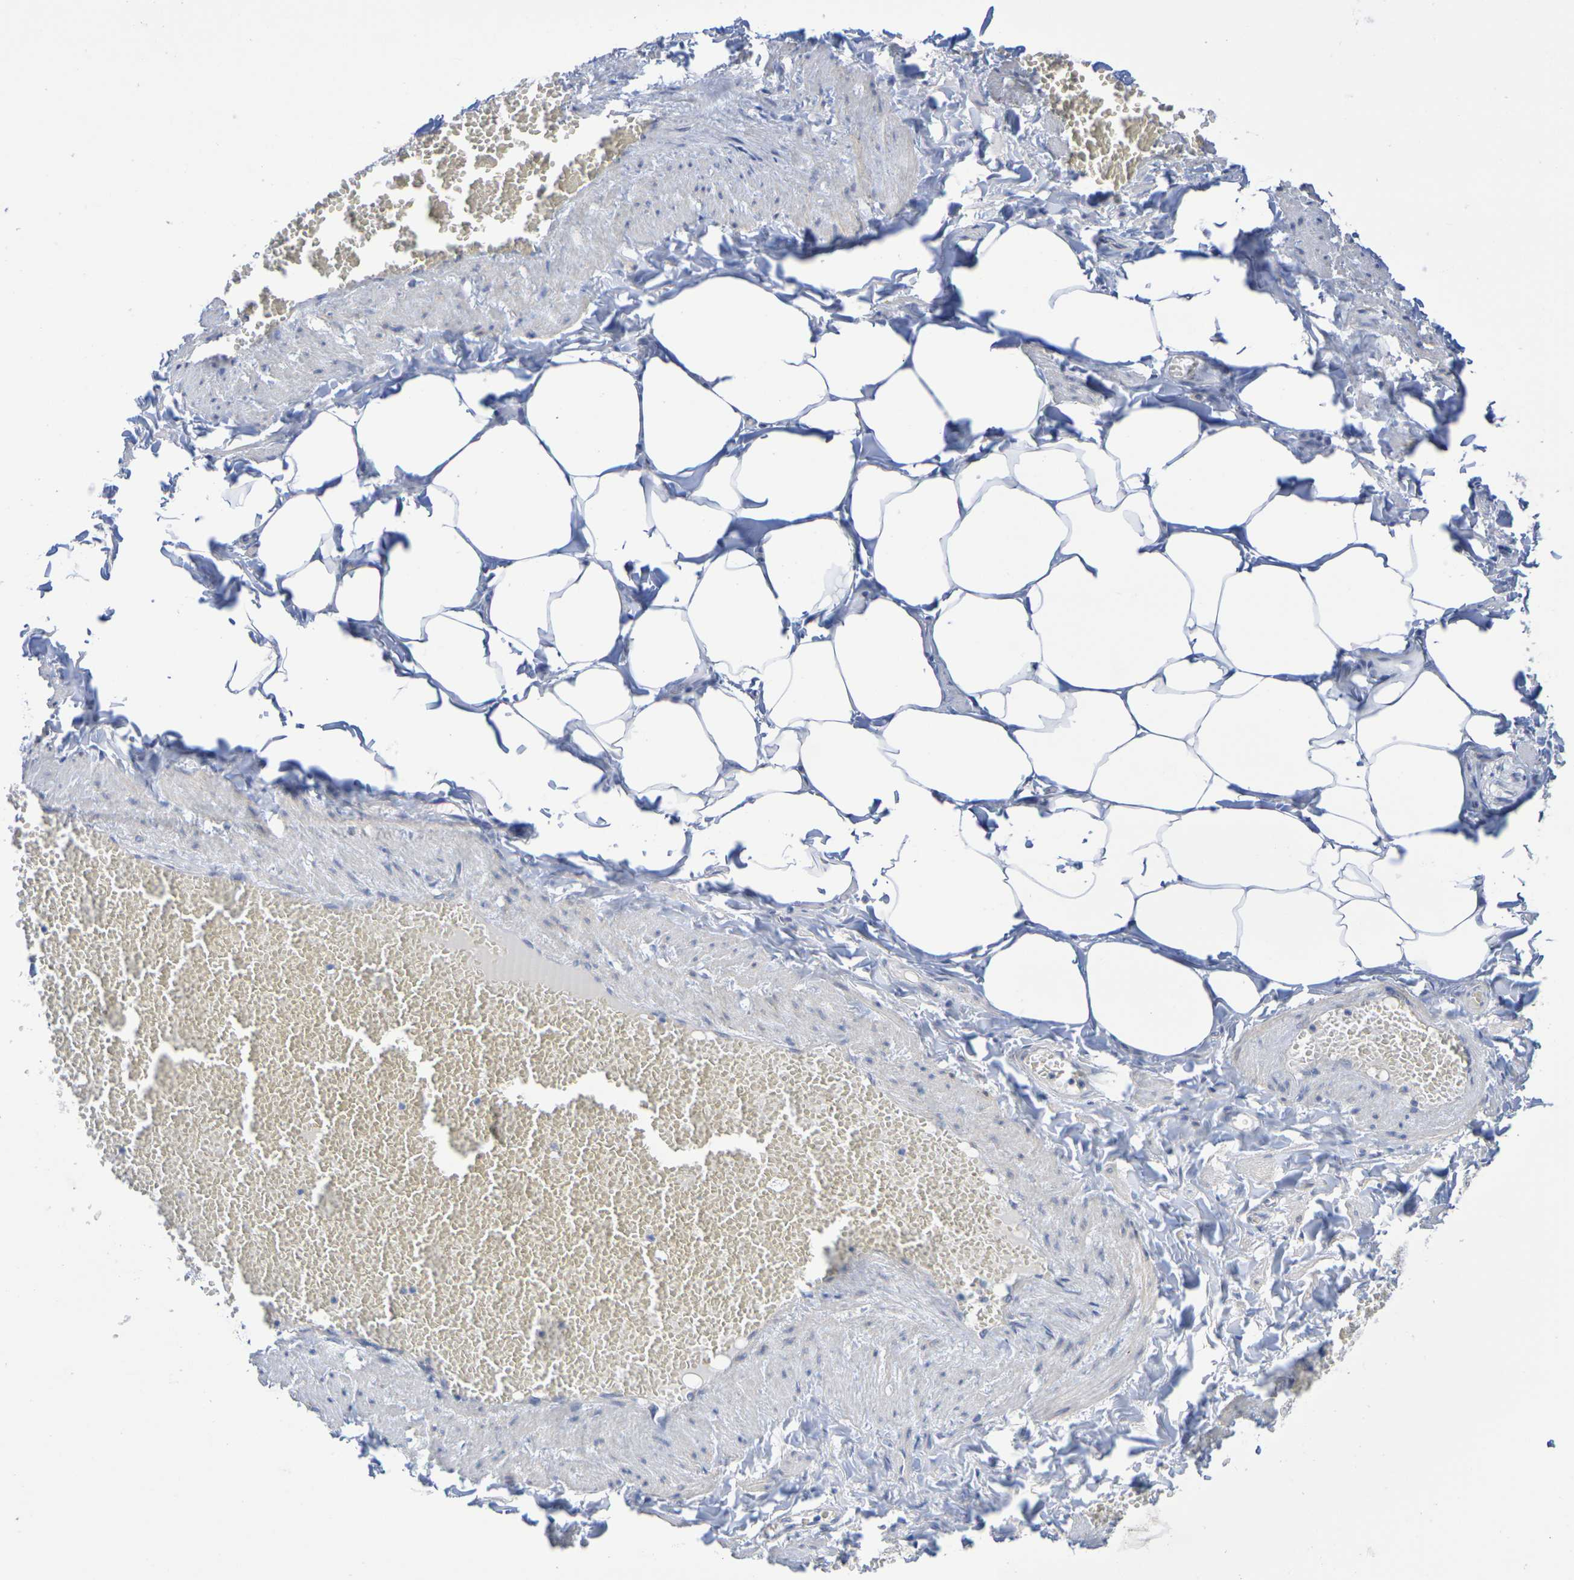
{"staining": {"intensity": "negative", "quantity": "none", "location": "none"}, "tissue": "adipose tissue", "cell_type": "Adipocytes", "image_type": "normal", "snomed": [{"axis": "morphology", "description": "Normal tissue, NOS"}, {"axis": "topography", "description": "Vascular tissue"}], "caption": "Immunohistochemistry (IHC) histopathology image of benign adipose tissue: adipose tissue stained with DAB exhibits no significant protein staining in adipocytes.", "gene": "TMCC3", "patient": {"sex": "male", "age": 41}}